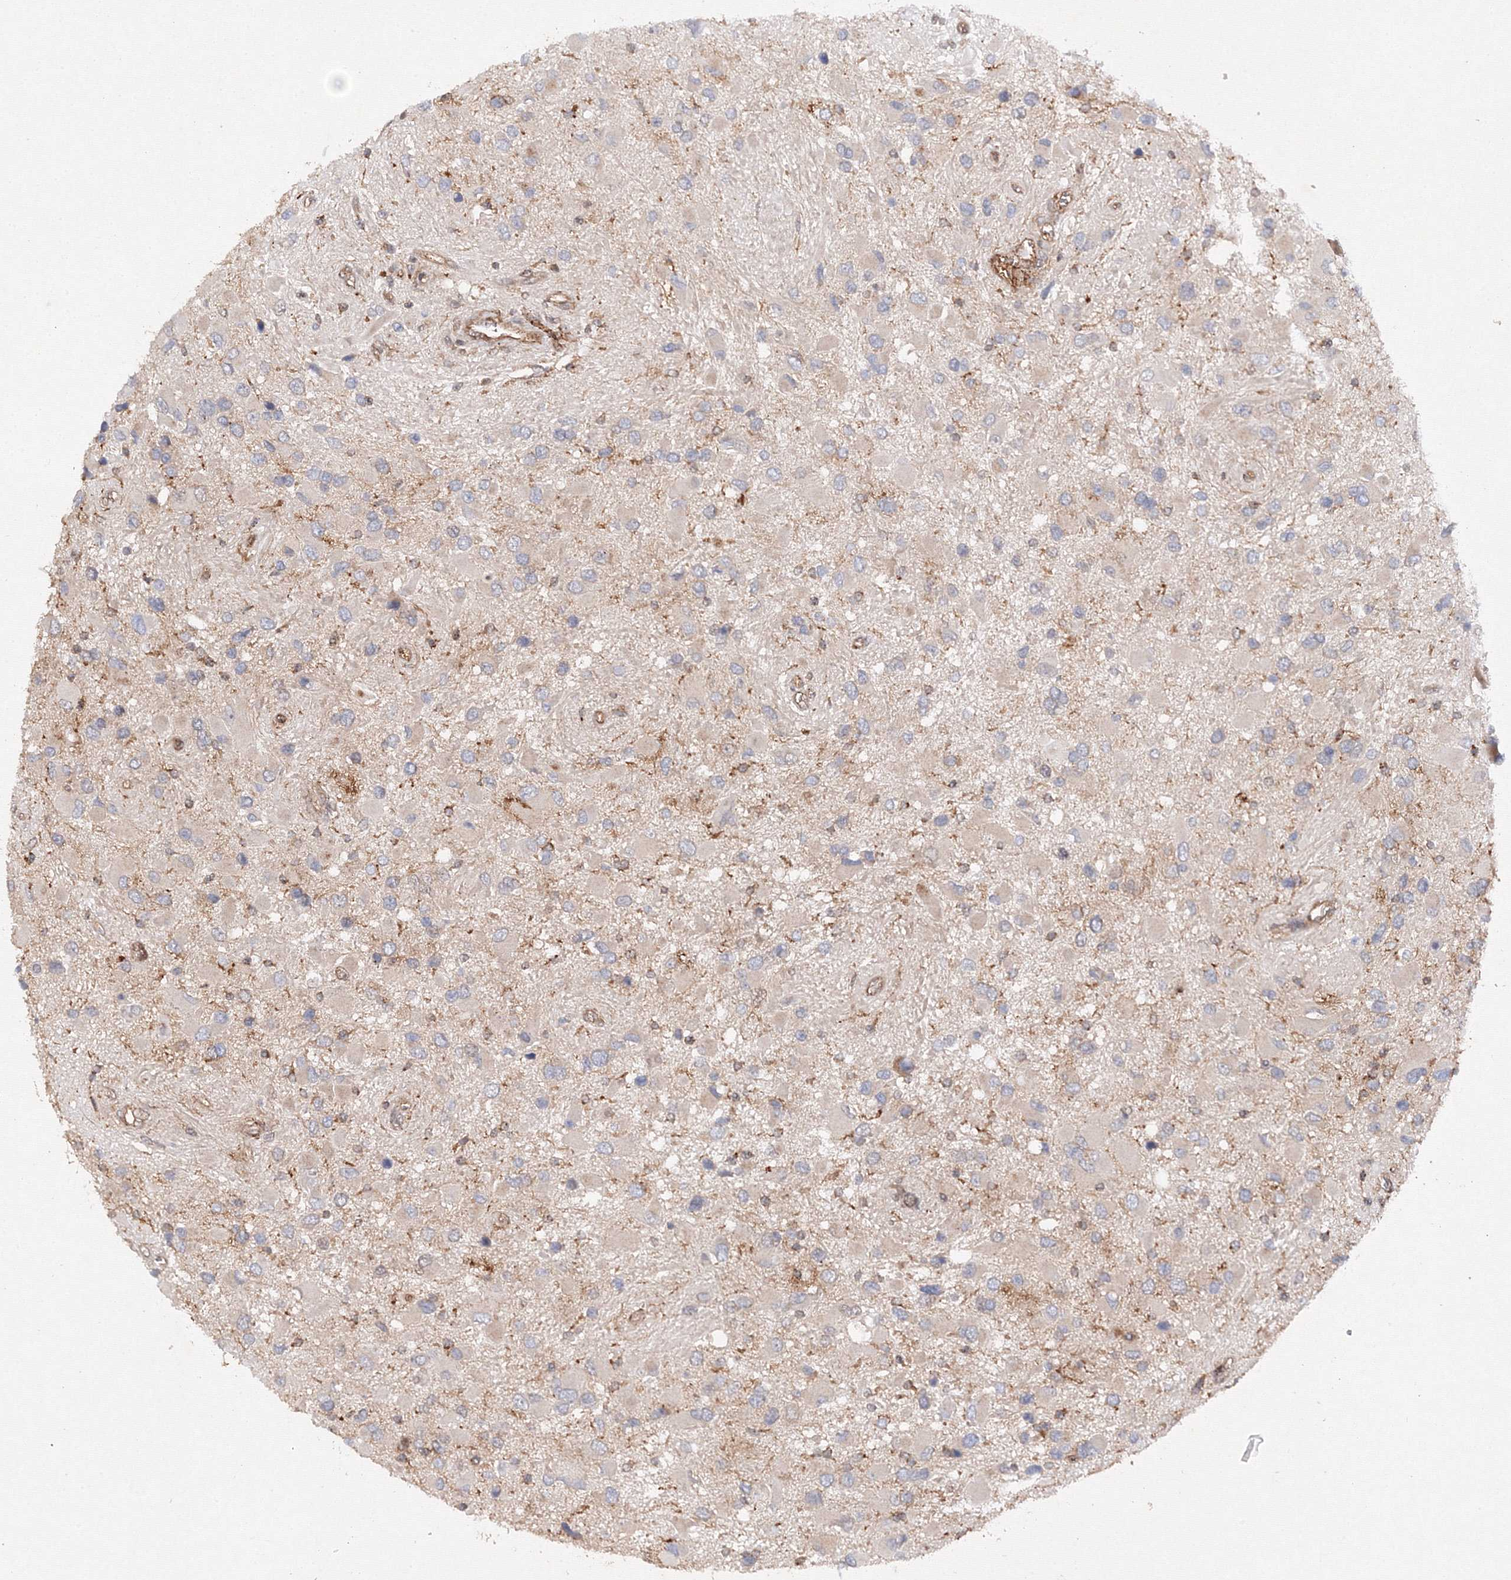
{"staining": {"intensity": "negative", "quantity": "none", "location": "none"}, "tissue": "glioma", "cell_type": "Tumor cells", "image_type": "cancer", "snomed": [{"axis": "morphology", "description": "Glioma, malignant, High grade"}, {"axis": "topography", "description": "Brain"}], "caption": "Malignant glioma (high-grade) was stained to show a protein in brown. There is no significant staining in tumor cells.", "gene": "DCTD", "patient": {"sex": "male", "age": 53}}